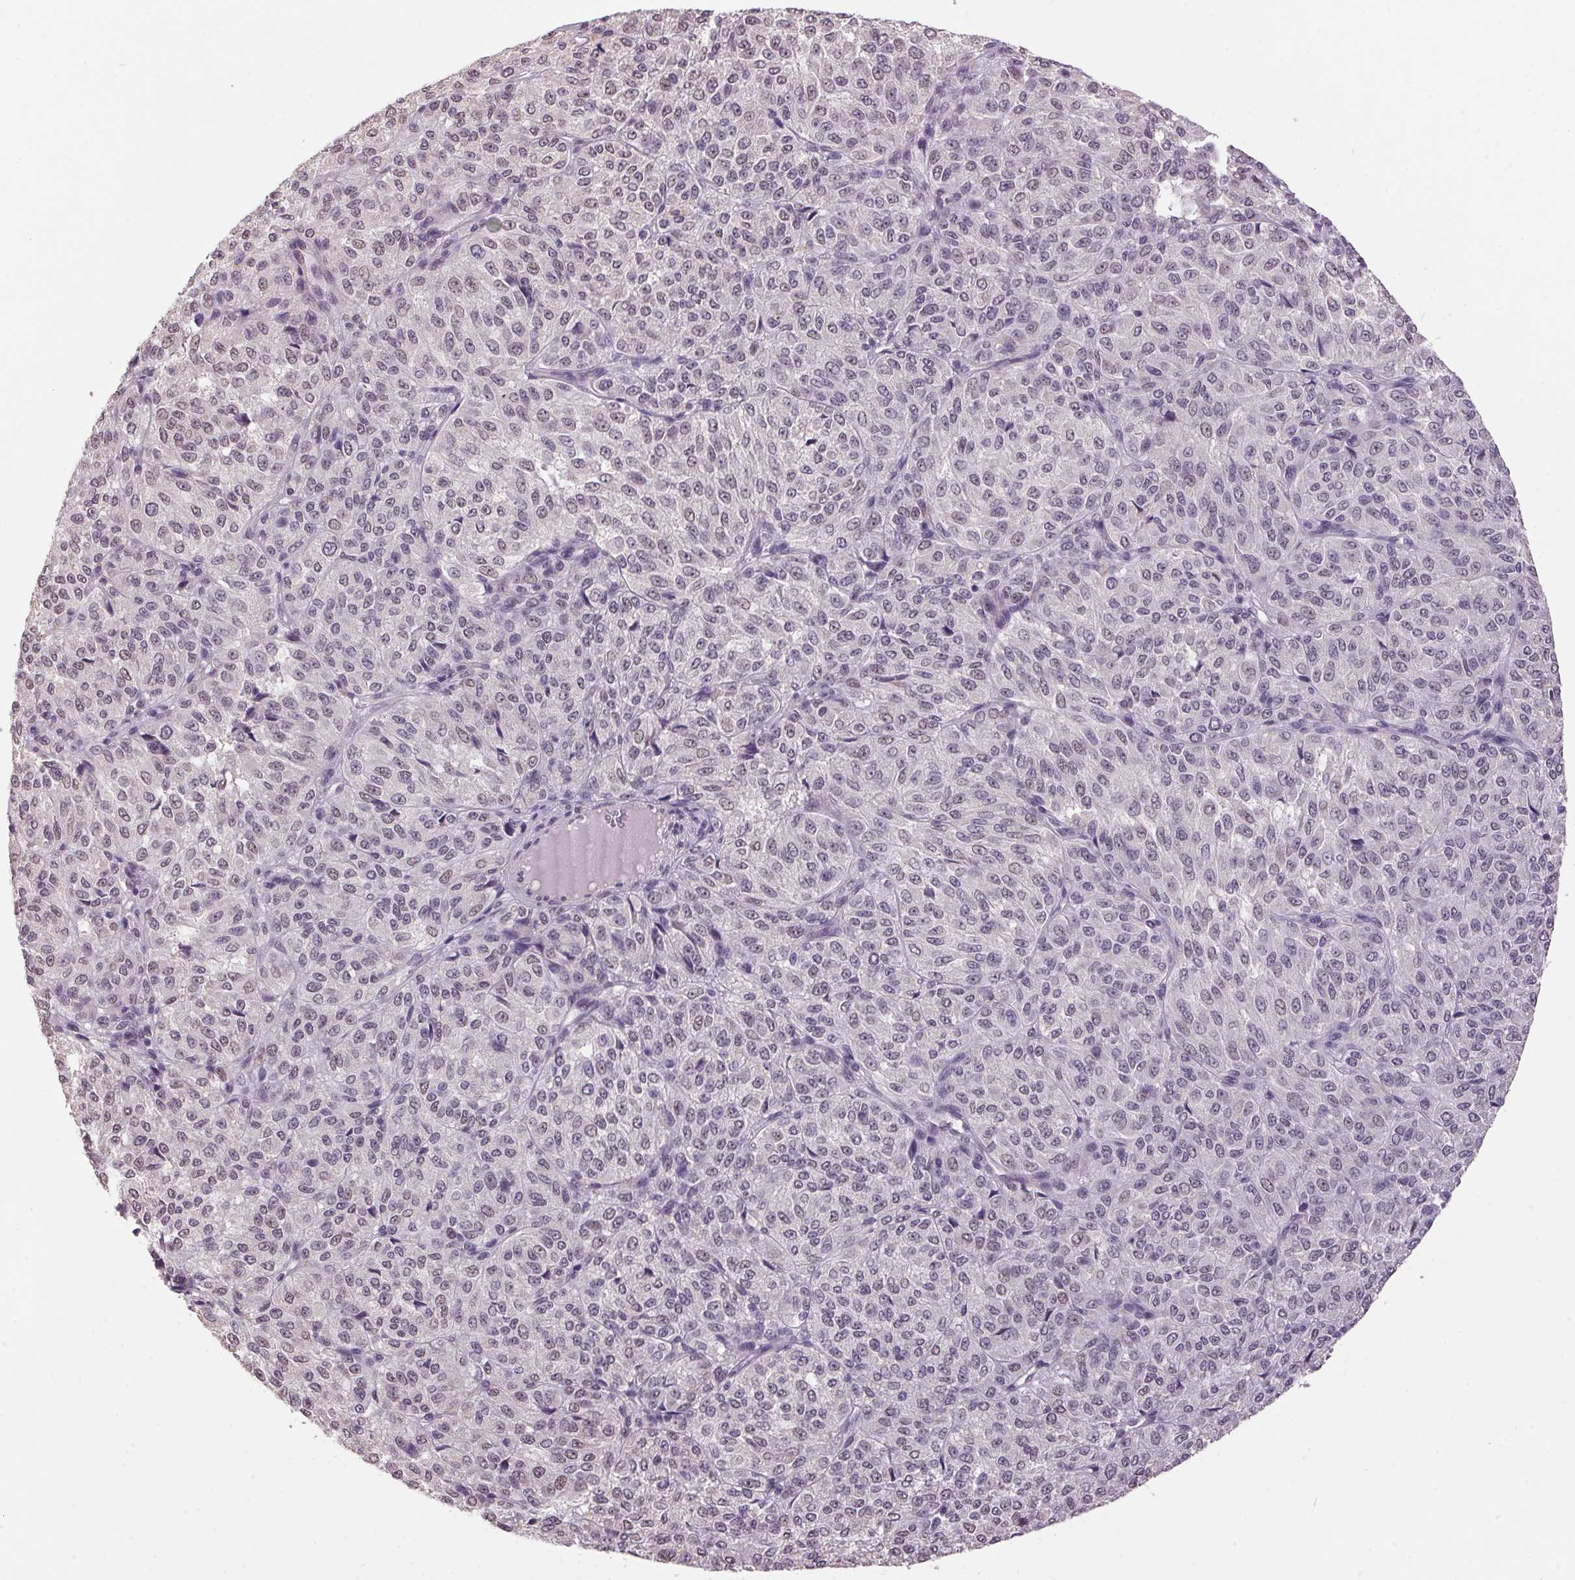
{"staining": {"intensity": "negative", "quantity": "none", "location": "none"}, "tissue": "melanoma", "cell_type": "Tumor cells", "image_type": "cancer", "snomed": [{"axis": "morphology", "description": "Malignant melanoma, Metastatic site"}, {"axis": "topography", "description": "Brain"}], "caption": "Tumor cells are negative for protein expression in human melanoma. (DAB (3,3'-diaminobenzidine) immunohistochemistry visualized using brightfield microscopy, high magnification).", "gene": "ZBTB4", "patient": {"sex": "female", "age": 56}}